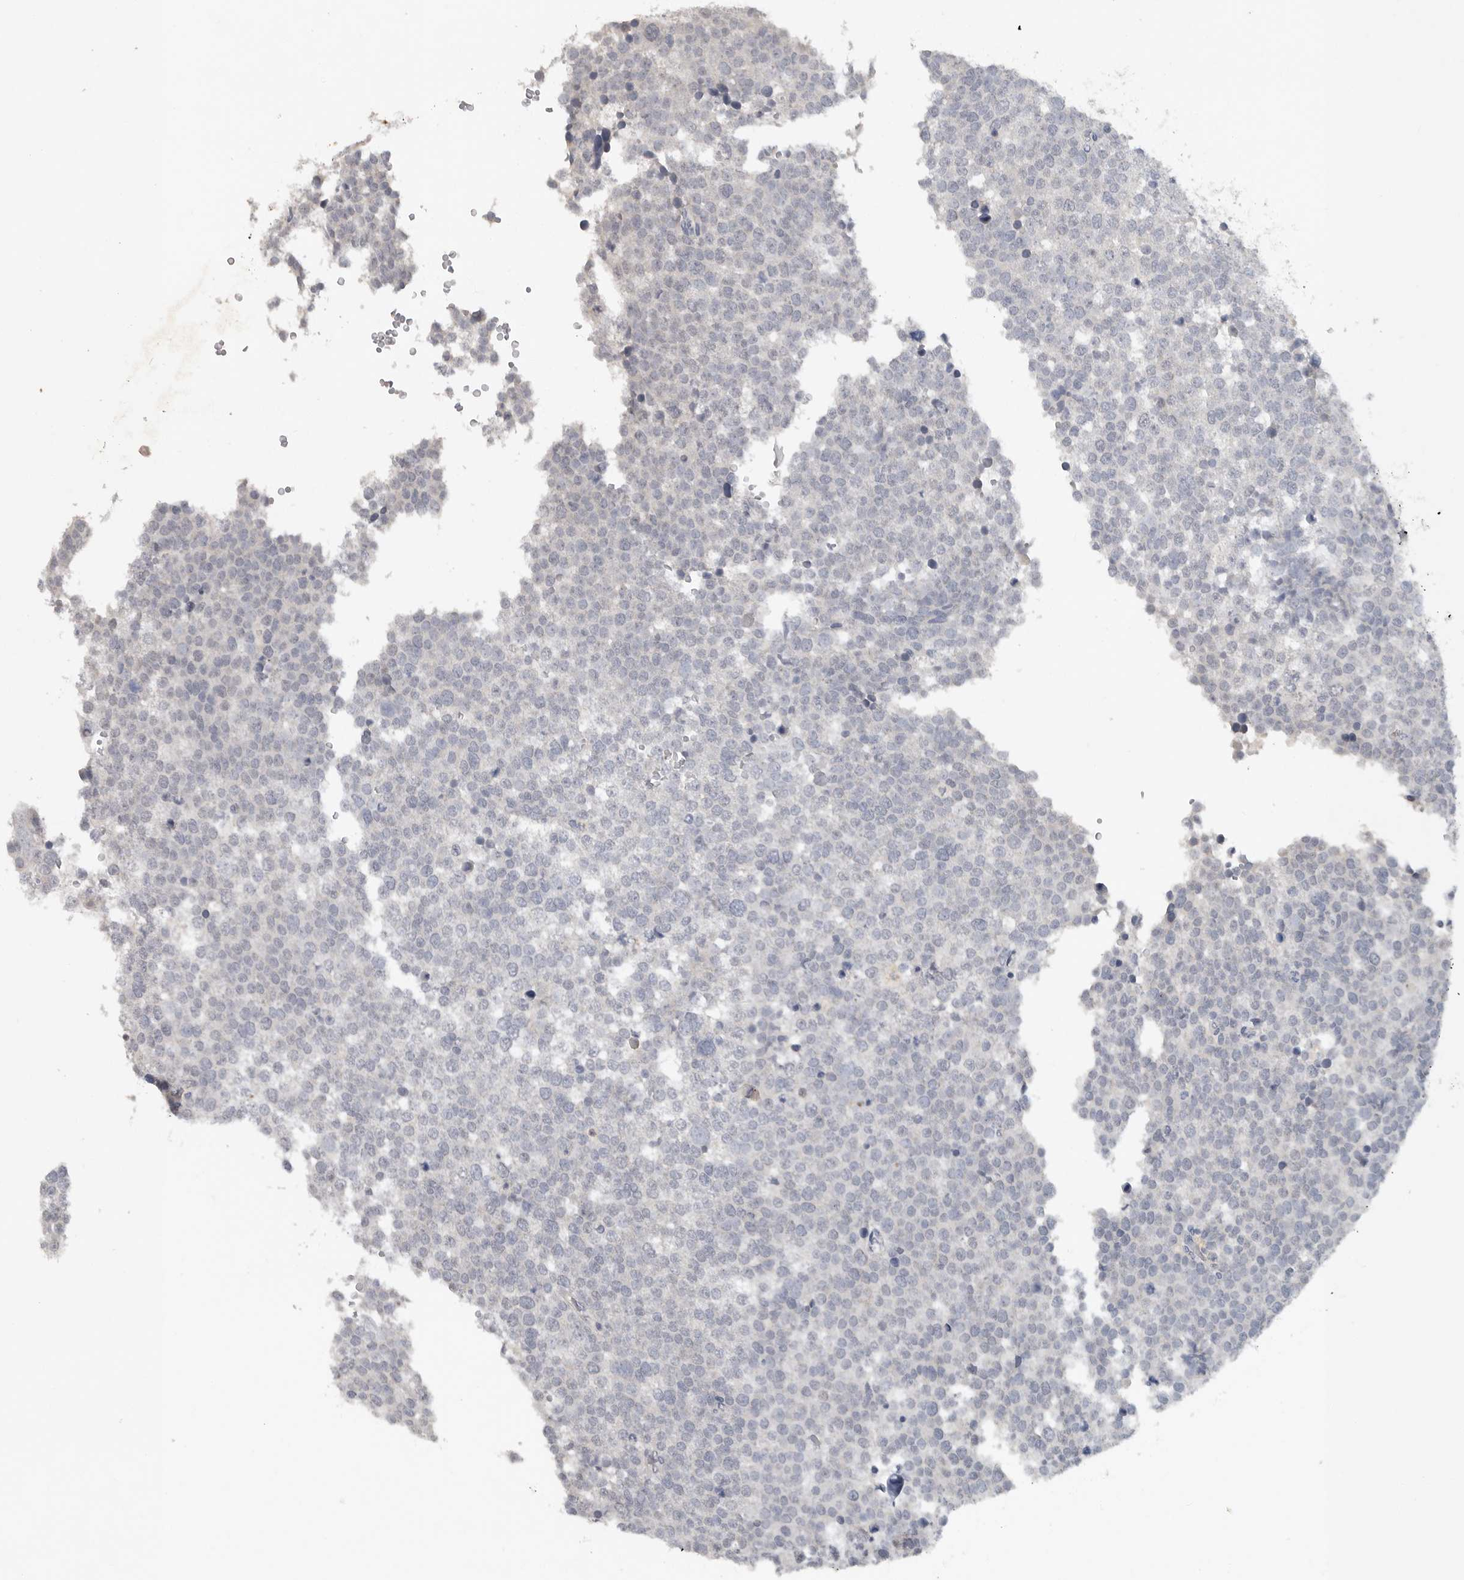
{"staining": {"intensity": "negative", "quantity": "none", "location": "none"}, "tissue": "testis cancer", "cell_type": "Tumor cells", "image_type": "cancer", "snomed": [{"axis": "morphology", "description": "Seminoma, NOS"}, {"axis": "topography", "description": "Testis"}], "caption": "An immunohistochemistry photomicrograph of testis cancer (seminoma) is shown. There is no staining in tumor cells of testis cancer (seminoma). (Brightfield microscopy of DAB immunohistochemistry at high magnification).", "gene": "REG4", "patient": {"sex": "male", "age": 71}}